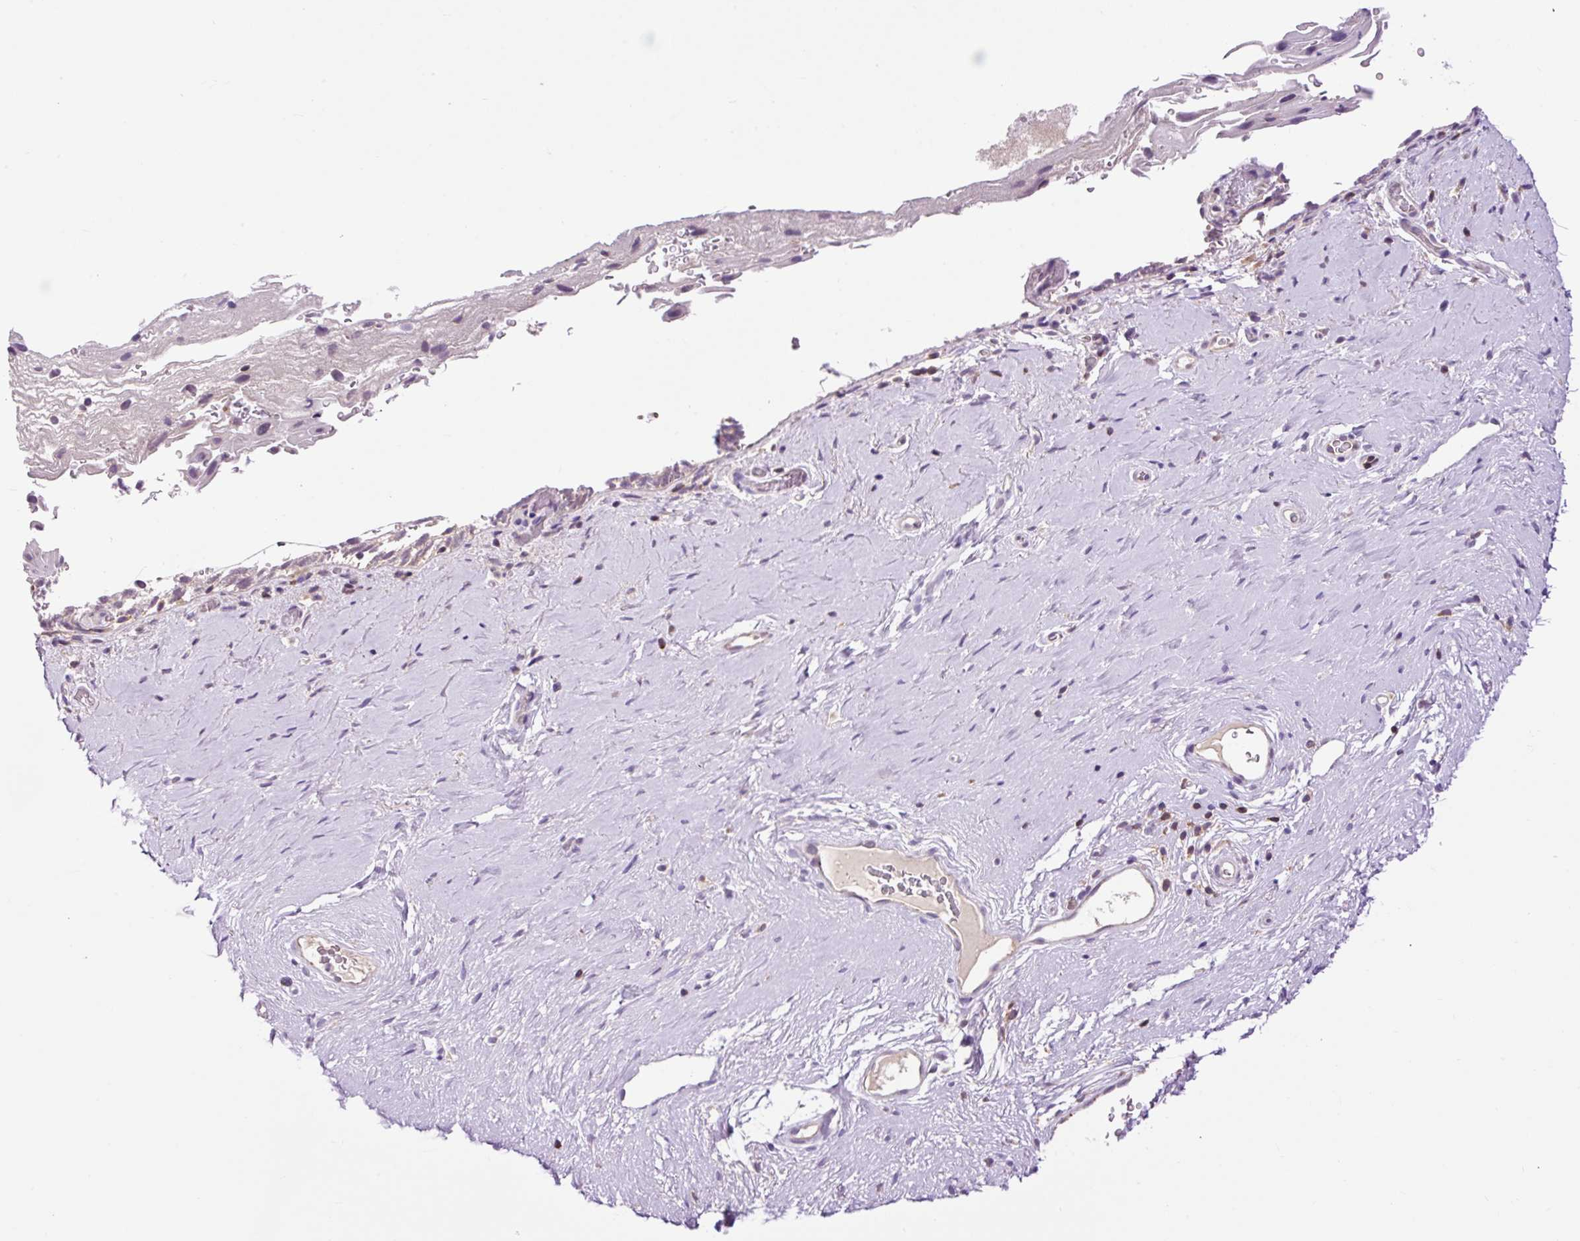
{"staining": {"intensity": "negative", "quantity": "none", "location": "none"}, "tissue": "vagina", "cell_type": "Squamous epithelial cells", "image_type": "normal", "snomed": [{"axis": "morphology", "description": "Normal tissue, NOS"}, {"axis": "morphology", "description": "Adenocarcinoma, NOS"}, {"axis": "topography", "description": "Rectum"}, {"axis": "topography", "description": "Vagina"}, {"axis": "topography", "description": "Peripheral nerve tissue"}], "caption": "A high-resolution photomicrograph shows immunohistochemistry staining of benign vagina, which displays no significant staining in squamous epithelial cells. (DAB (3,3'-diaminobenzidine) immunohistochemistry, high magnification).", "gene": "CD83", "patient": {"sex": "female", "age": 71}}